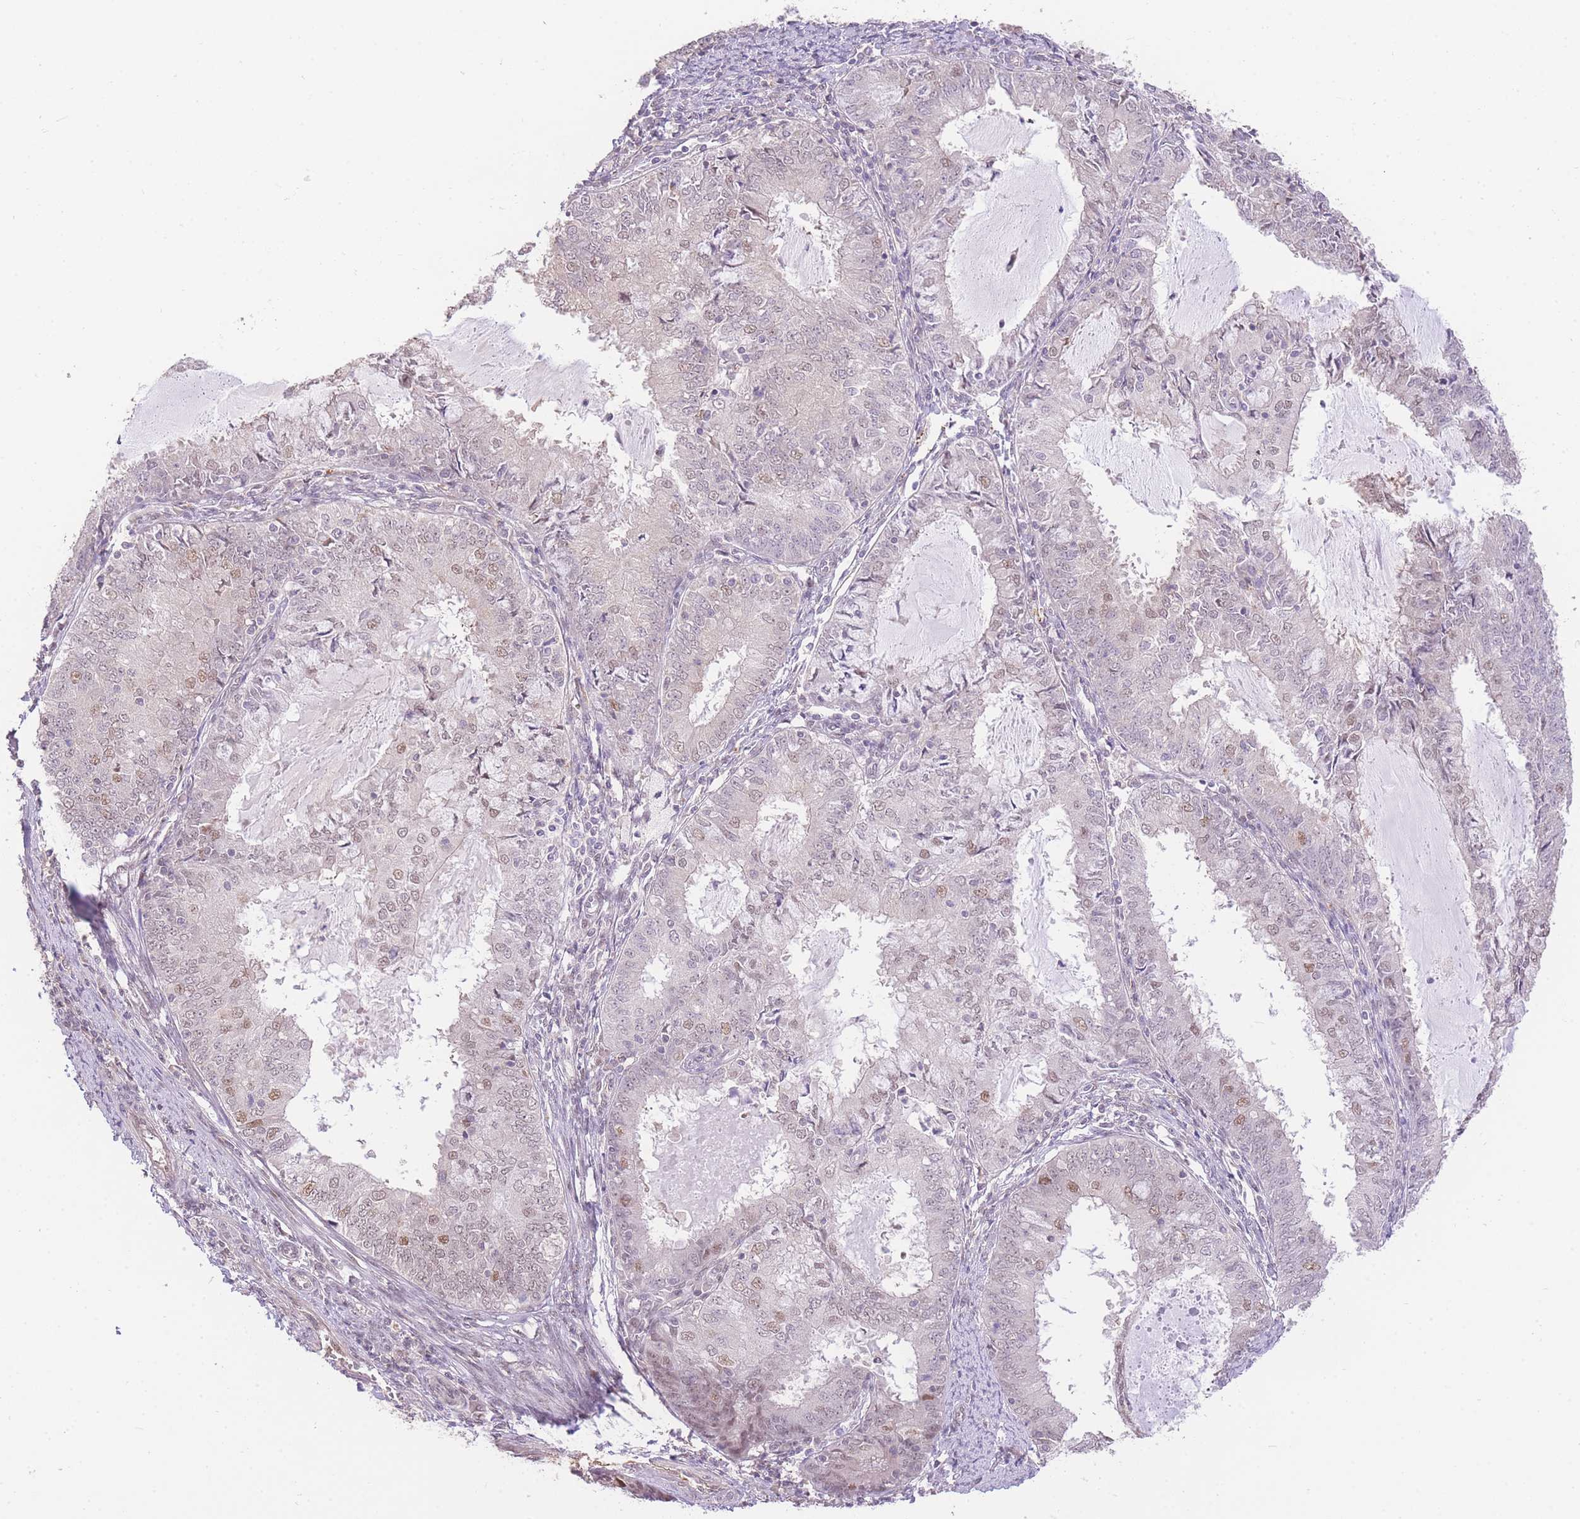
{"staining": {"intensity": "moderate", "quantity": "<25%", "location": "nuclear"}, "tissue": "endometrial cancer", "cell_type": "Tumor cells", "image_type": "cancer", "snomed": [{"axis": "morphology", "description": "Adenocarcinoma, NOS"}, {"axis": "topography", "description": "Endometrium"}], "caption": "High-magnification brightfield microscopy of endometrial adenocarcinoma stained with DAB (3,3'-diaminobenzidine) (brown) and counterstained with hematoxylin (blue). tumor cells exhibit moderate nuclear expression is identified in about<25% of cells.", "gene": "UBXN7", "patient": {"sex": "female", "age": 57}}